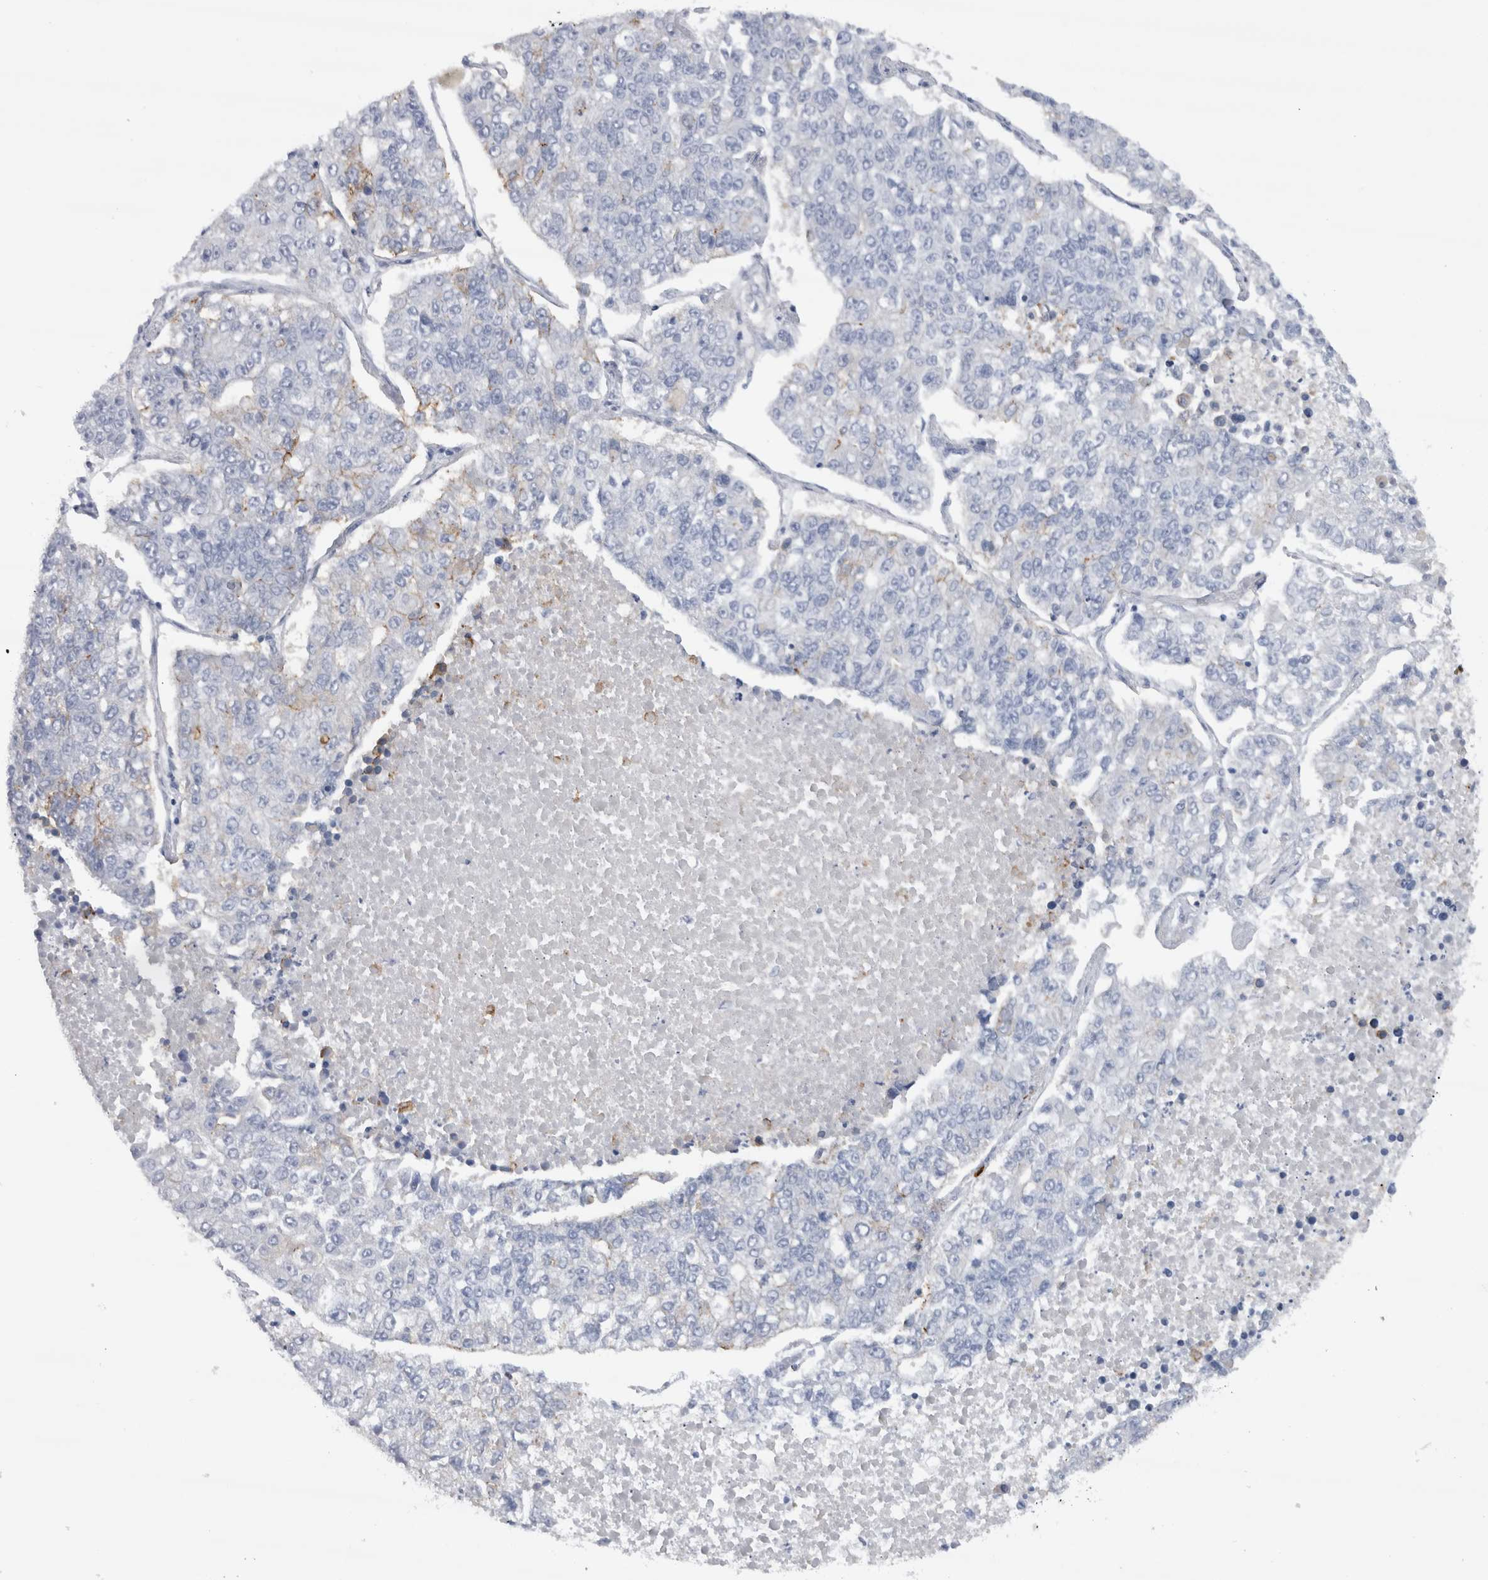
{"staining": {"intensity": "negative", "quantity": "none", "location": "none"}, "tissue": "lung cancer", "cell_type": "Tumor cells", "image_type": "cancer", "snomed": [{"axis": "morphology", "description": "Adenocarcinoma, NOS"}, {"axis": "topography", "description": "Lung"}], "caption": "Immunohistochemical staining of human lung cancer (adenocarcinoma) shows no significant staining in tumor cells. The staining was performed using DAB to visualize the protein expression in brown, while the nuclei were stained in blue with hematoxylin (Magnification: 20x).", "gene": "CDH17", "patient": {"sex": "male", "age": 49}}